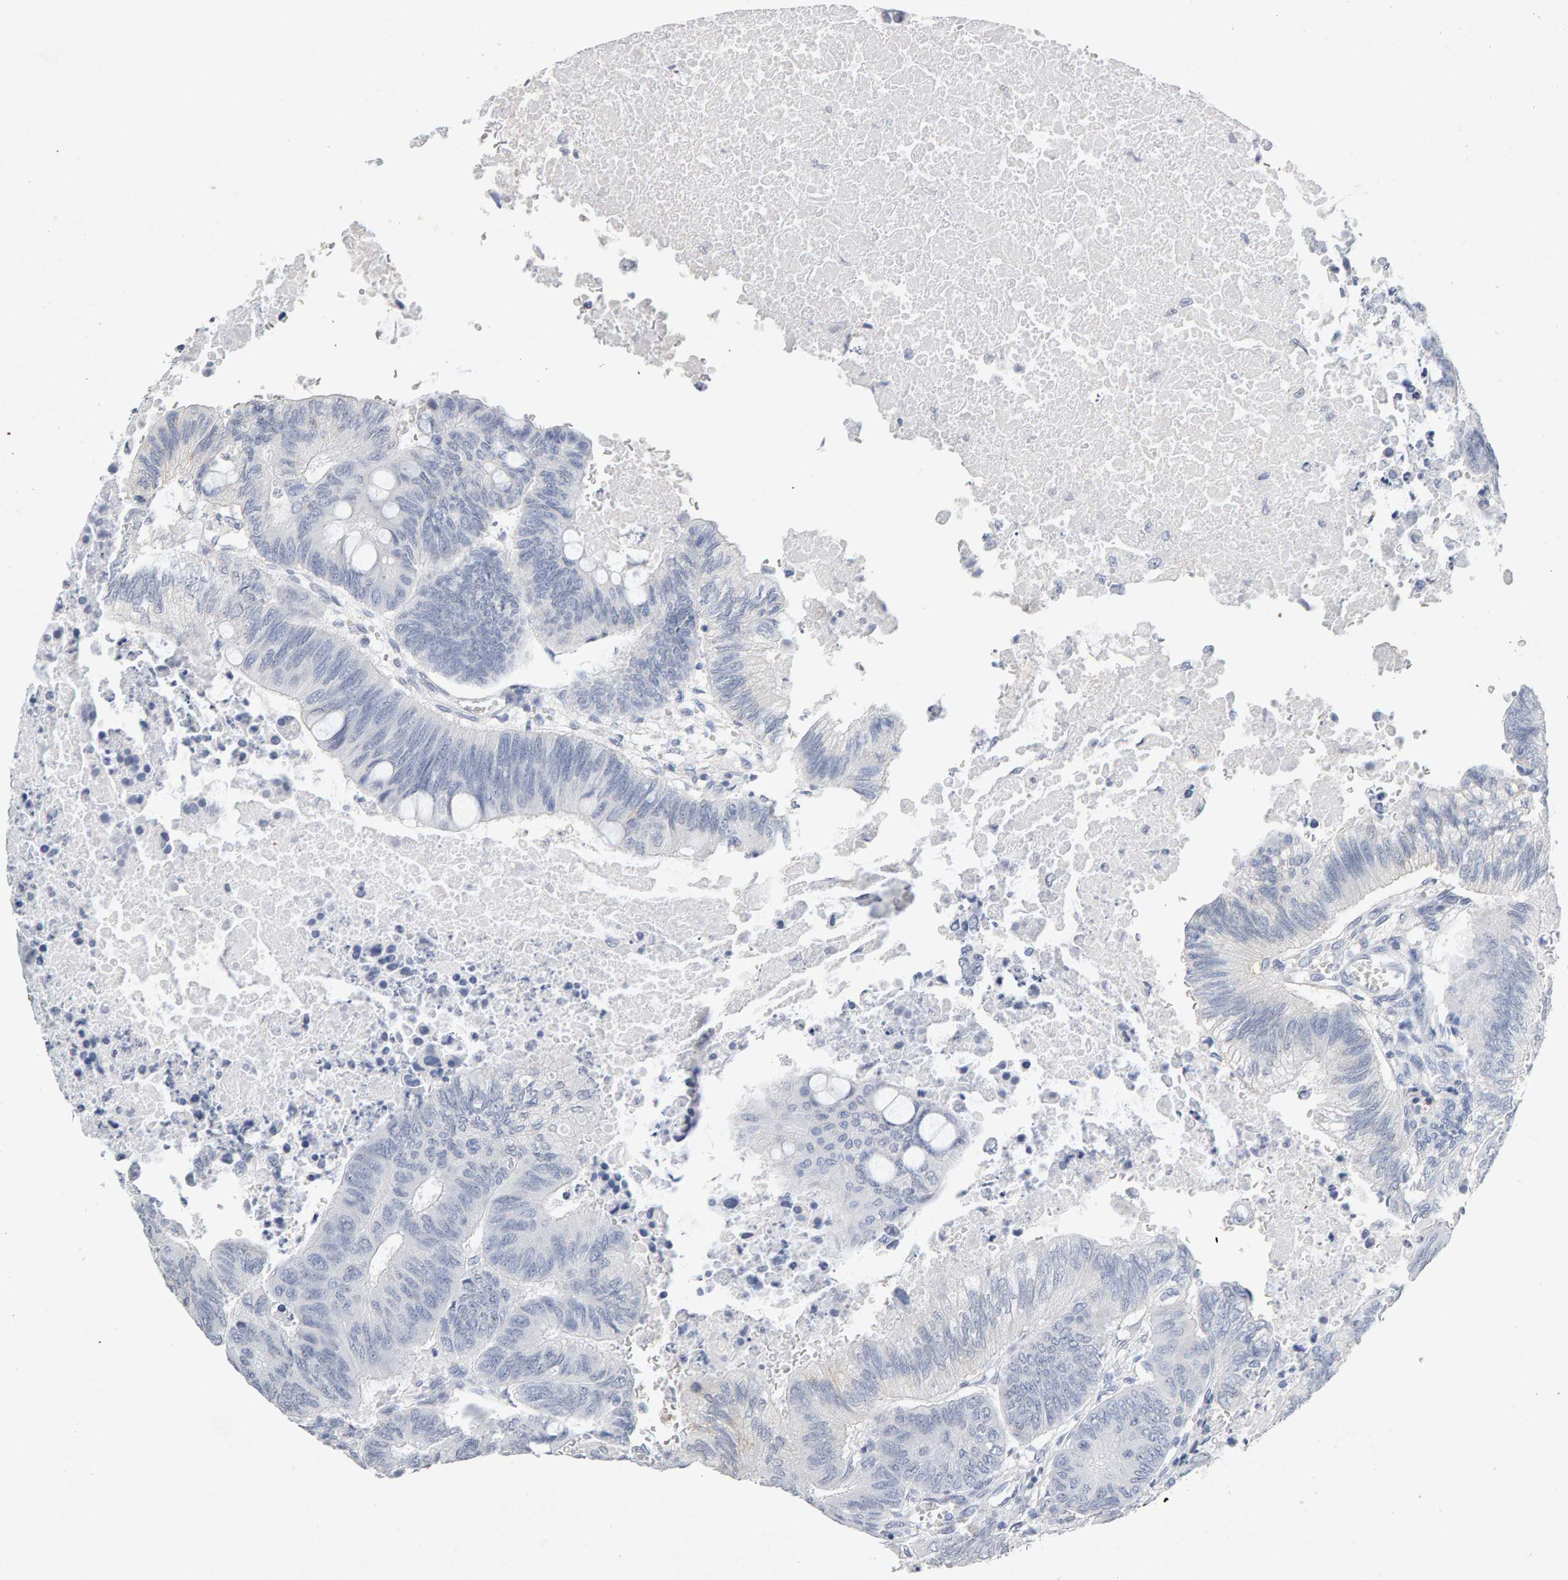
{"staining": {"intensity": "negative", "quantity": "none", "location": "none"}, "tissue": "colorectal cancer", "cell_type": "Tumor cells", "image_type": "cancer", "snomed": [{"axis": "morphology", "description": "Normal tissue, NOS"}, {"axis": "morphology", "description": "Adenocarcinoma, NOS"}, {"axis": "topography", "description": "Rectum"}, {"axis": "topography", "description": "Peripheral nerve tissue"}], "caption": "Tumor cells are negative for protein expression in human colorectal cancer (adenocarcinoma).", "gene": "PTPRM", "patient": {"sex": "male", "age": 92}}